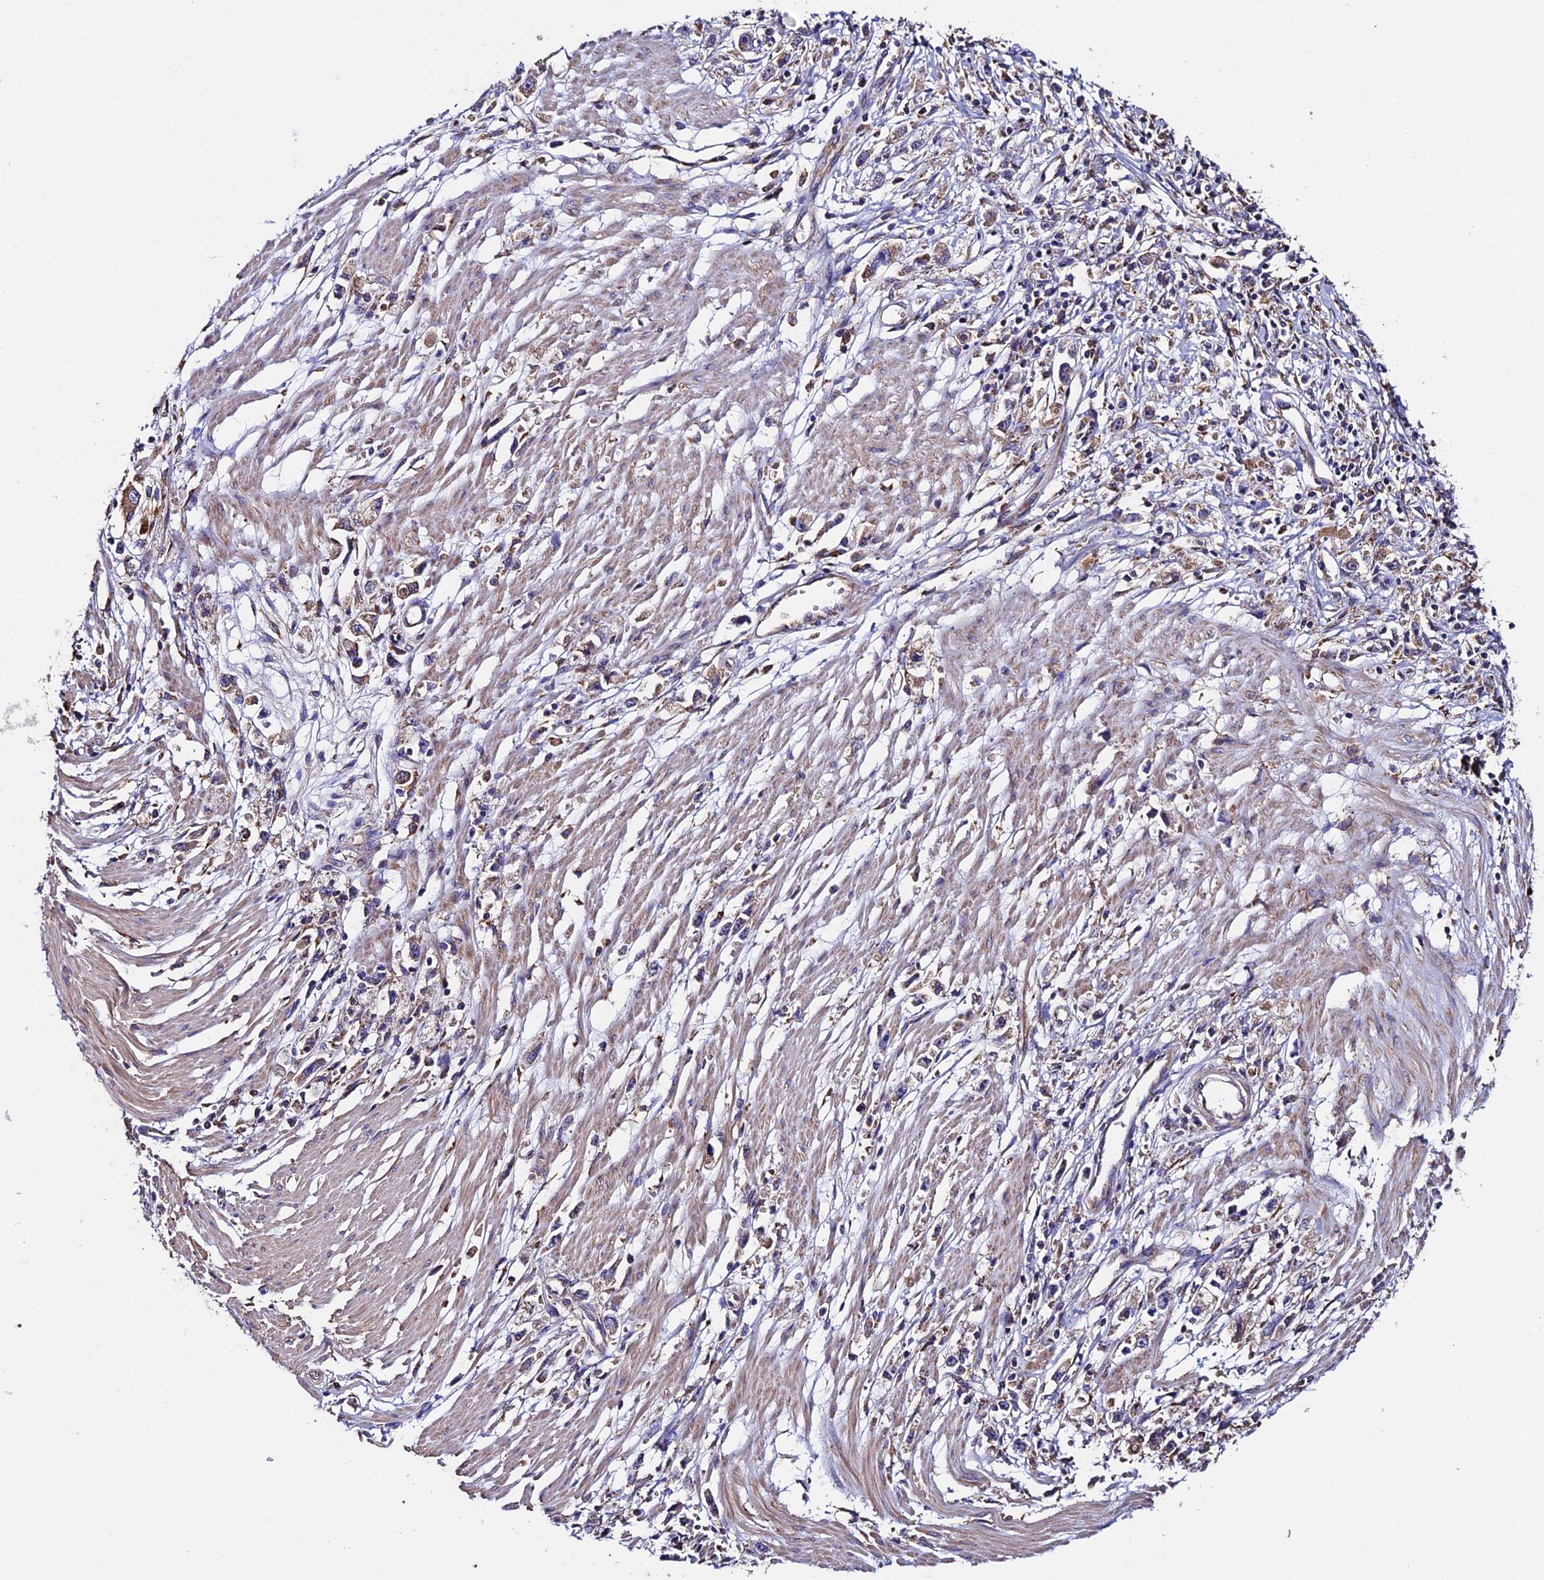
{"staining": {"intensity": "weak", "quantity": "25%-75%", "location": "cytoplasmic/membranous"}, "tissue": "stomach cancer", "cell_type": "Tumor cells", "image_type": "cancer", "snomed": [{"axis": "morphology", "description": "Adenocarcinoma, NOS"}, {"axis": "topography", "description": "Stomach"}], "caption": "Tumor cells show low levels of weak cytoplasmic/membranous positivity in about 25%-75% of cells in human stomach adenocarcinoma.", "gene": "BTBD3", "patient": {"sex": "female", "age": 59}}